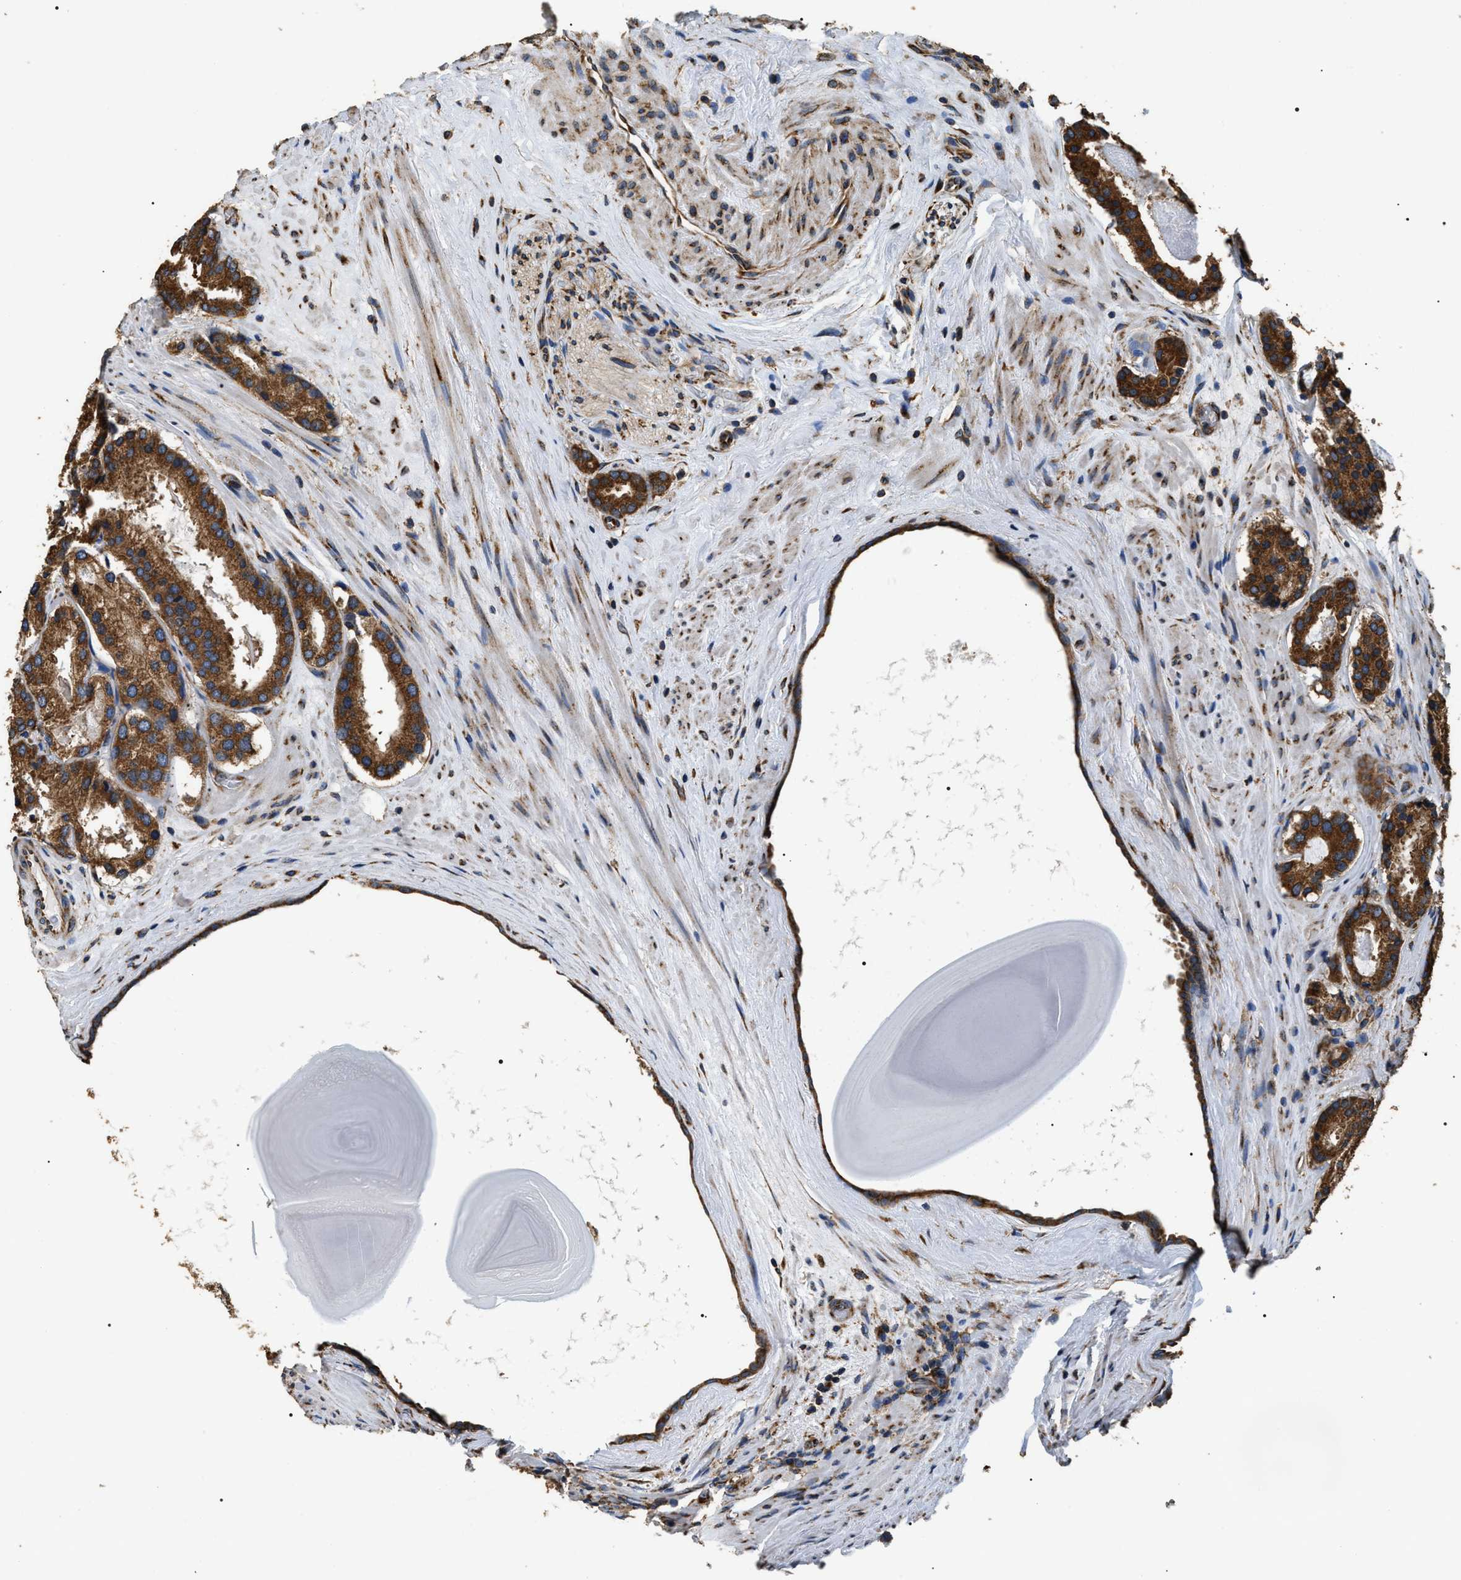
{"staining": {"intensity": "strong", "quantity": ">75%", "location": "cytoplasmic/membranous"}, "tissue": "prostate cancer", "cell_type": "Tumor cells", "image_type": "cancer", "snomed": [{"axis": "morphology", "description": "Adenocarcinoma, Low grade"}, {"axis": "topography", "description": "Prostate"}], "caption": "Strong cytoplasmic/membranous positivity for a protein is identified in about >75% of tumor cells of prostate low-grade adenocarcinoma using immunohistochemistry (IHC).", "gene": "KTN1", "patient": {"sex": "male", "age": 69}}